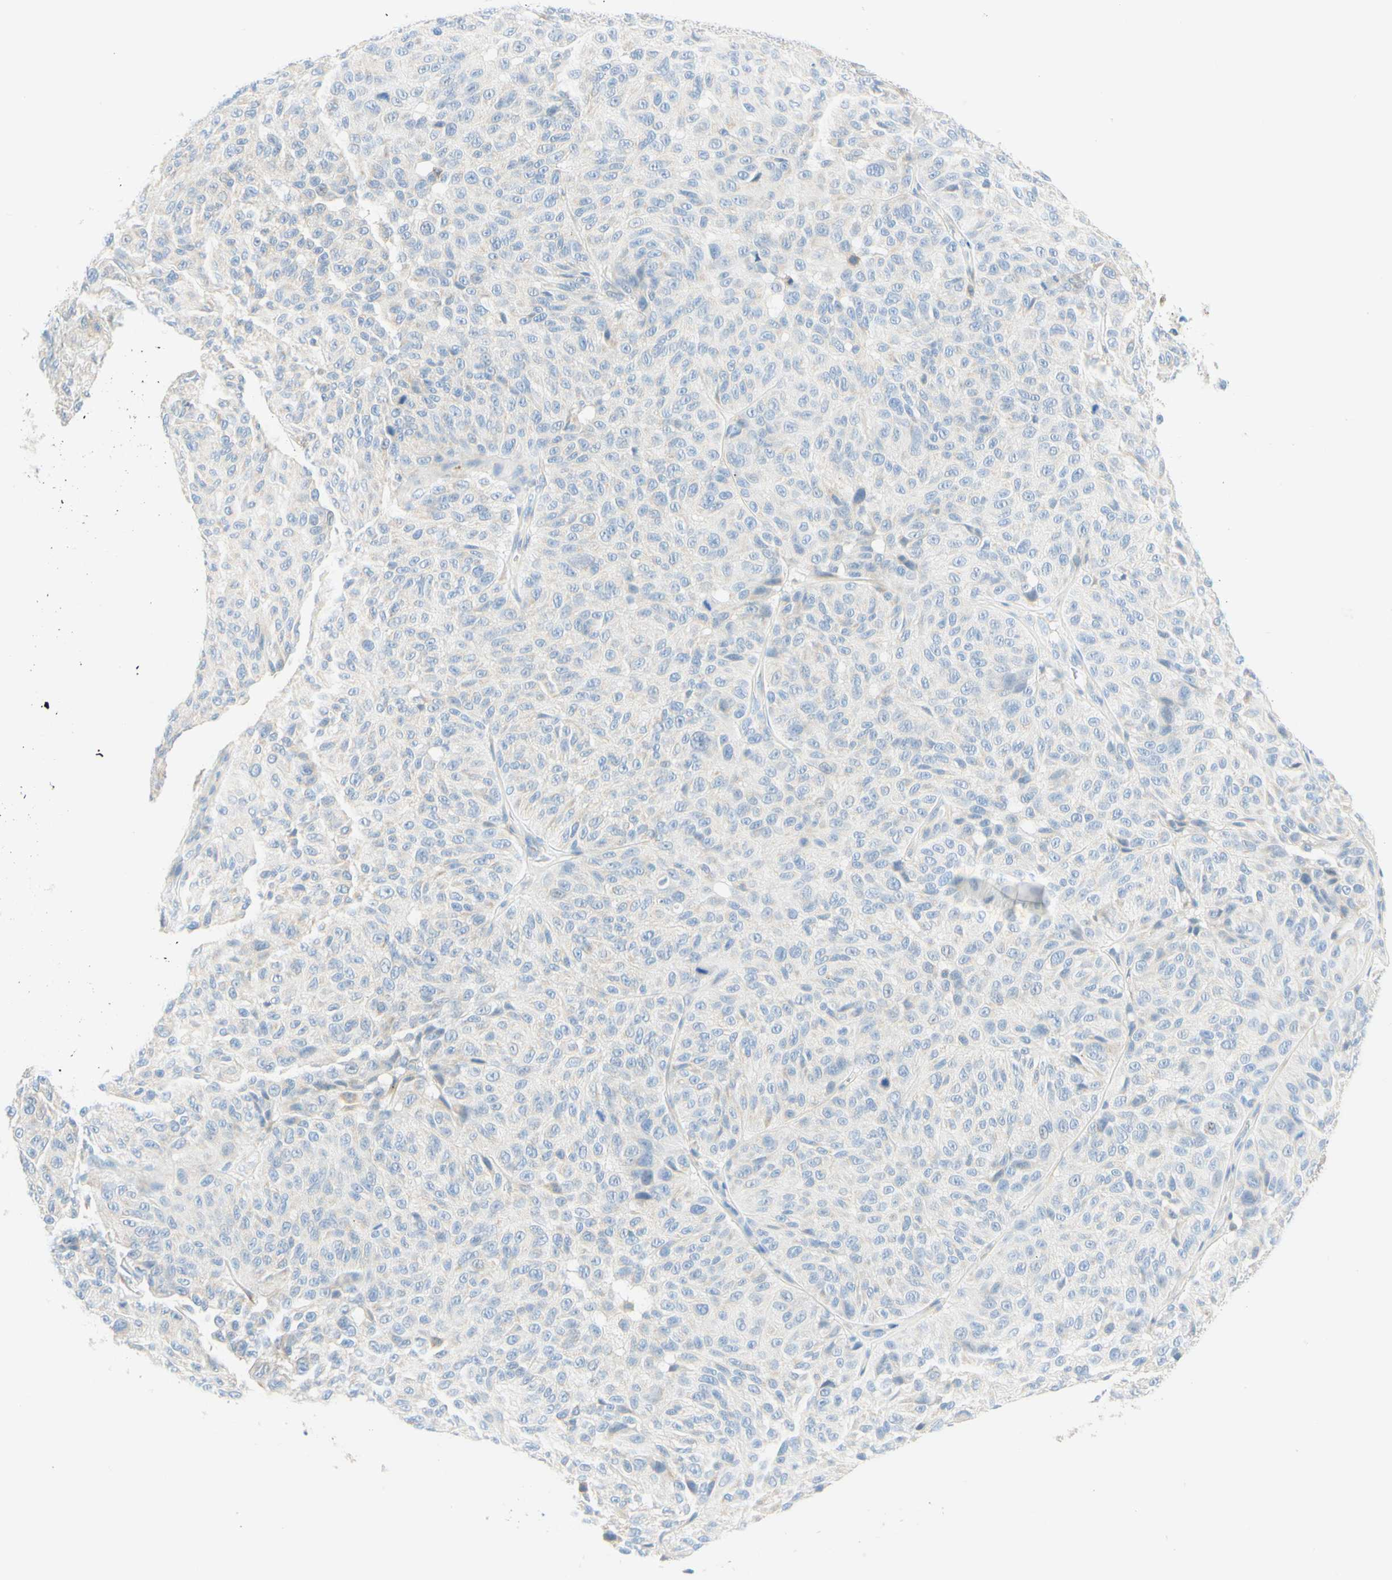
{"staining": {"intensity": "negative", "quantity": "none", "location": "none"}, "tissue": "melanoma", "cell_type": "Tumor cells", "image_type": "cancer", "snomed": [{"axis": "morphology", "description": "Malignant melanoma, NOS"}, {"axis": "topography", "description": "Skin"}], "caption": "High magnification brightfield microscopy of malignant melanoma stained with DAB (3,3'-diaminobenzidine) (brown) and counterstained with hematoxylin (blue): tumor cells show no significant expression.", "gene": "LAT", "patient": {"sex": "female", "age": 46}}